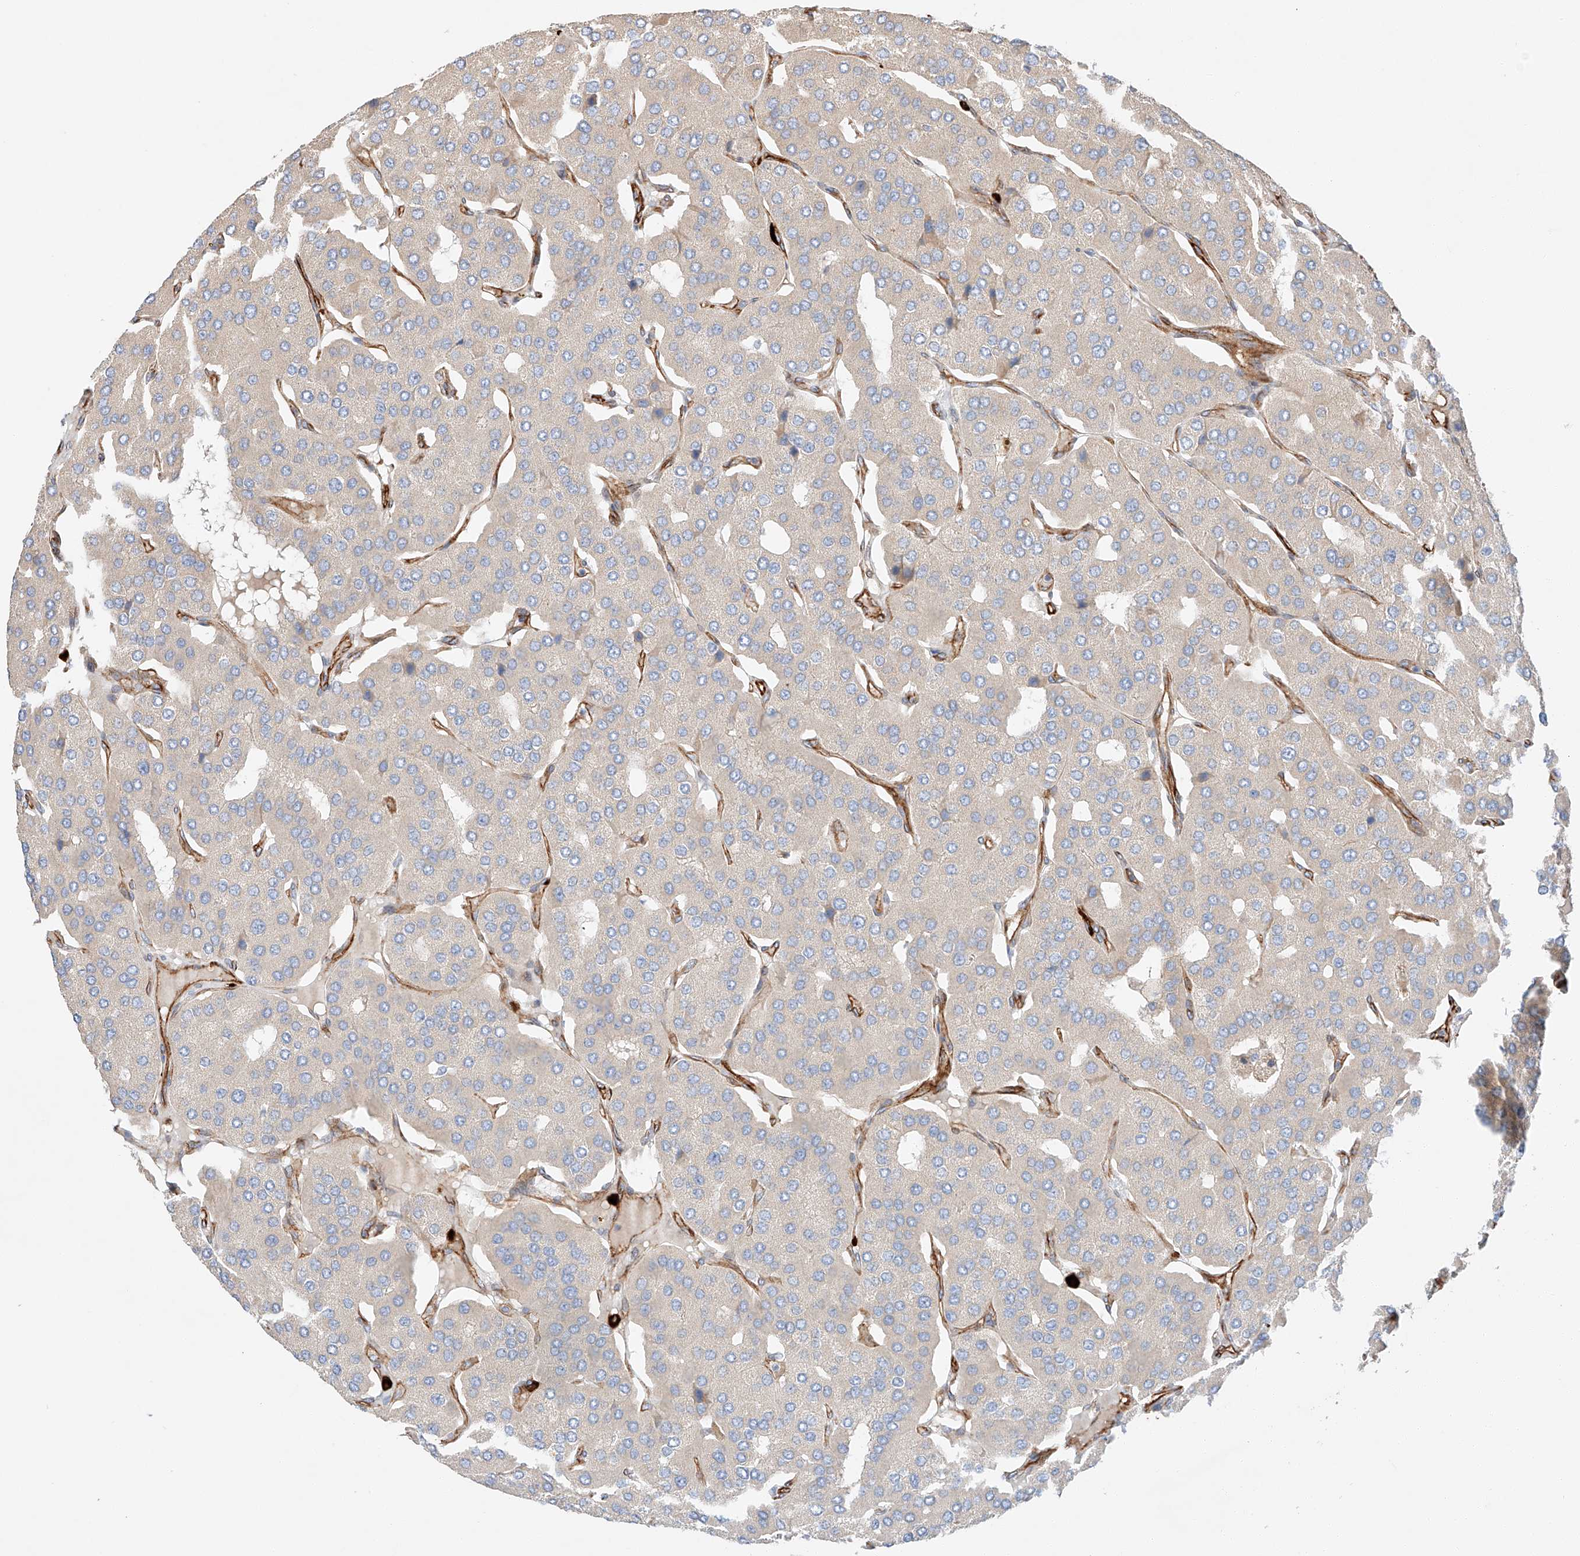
{"staining": {"intensity": "negative", "quantity": "none", "location": "none"}, "tissue": "parathyroid gland", "cell_type": "Glandular cells", "image_type": "normal", "snomed": [{"axis": "morphology", "description": "Normal tissue, NOS"}, {"axis": "morphology", "description": "Adenoma, NOS"}, {"axis": "topography", "description": "Parathyroid gland"}], "caption": "An image of parathyroid gland stained for a protein displays no brown staining in glandular cells.", "gene": "MINDY4", "patient": {"sex": "female", "age": 86}}